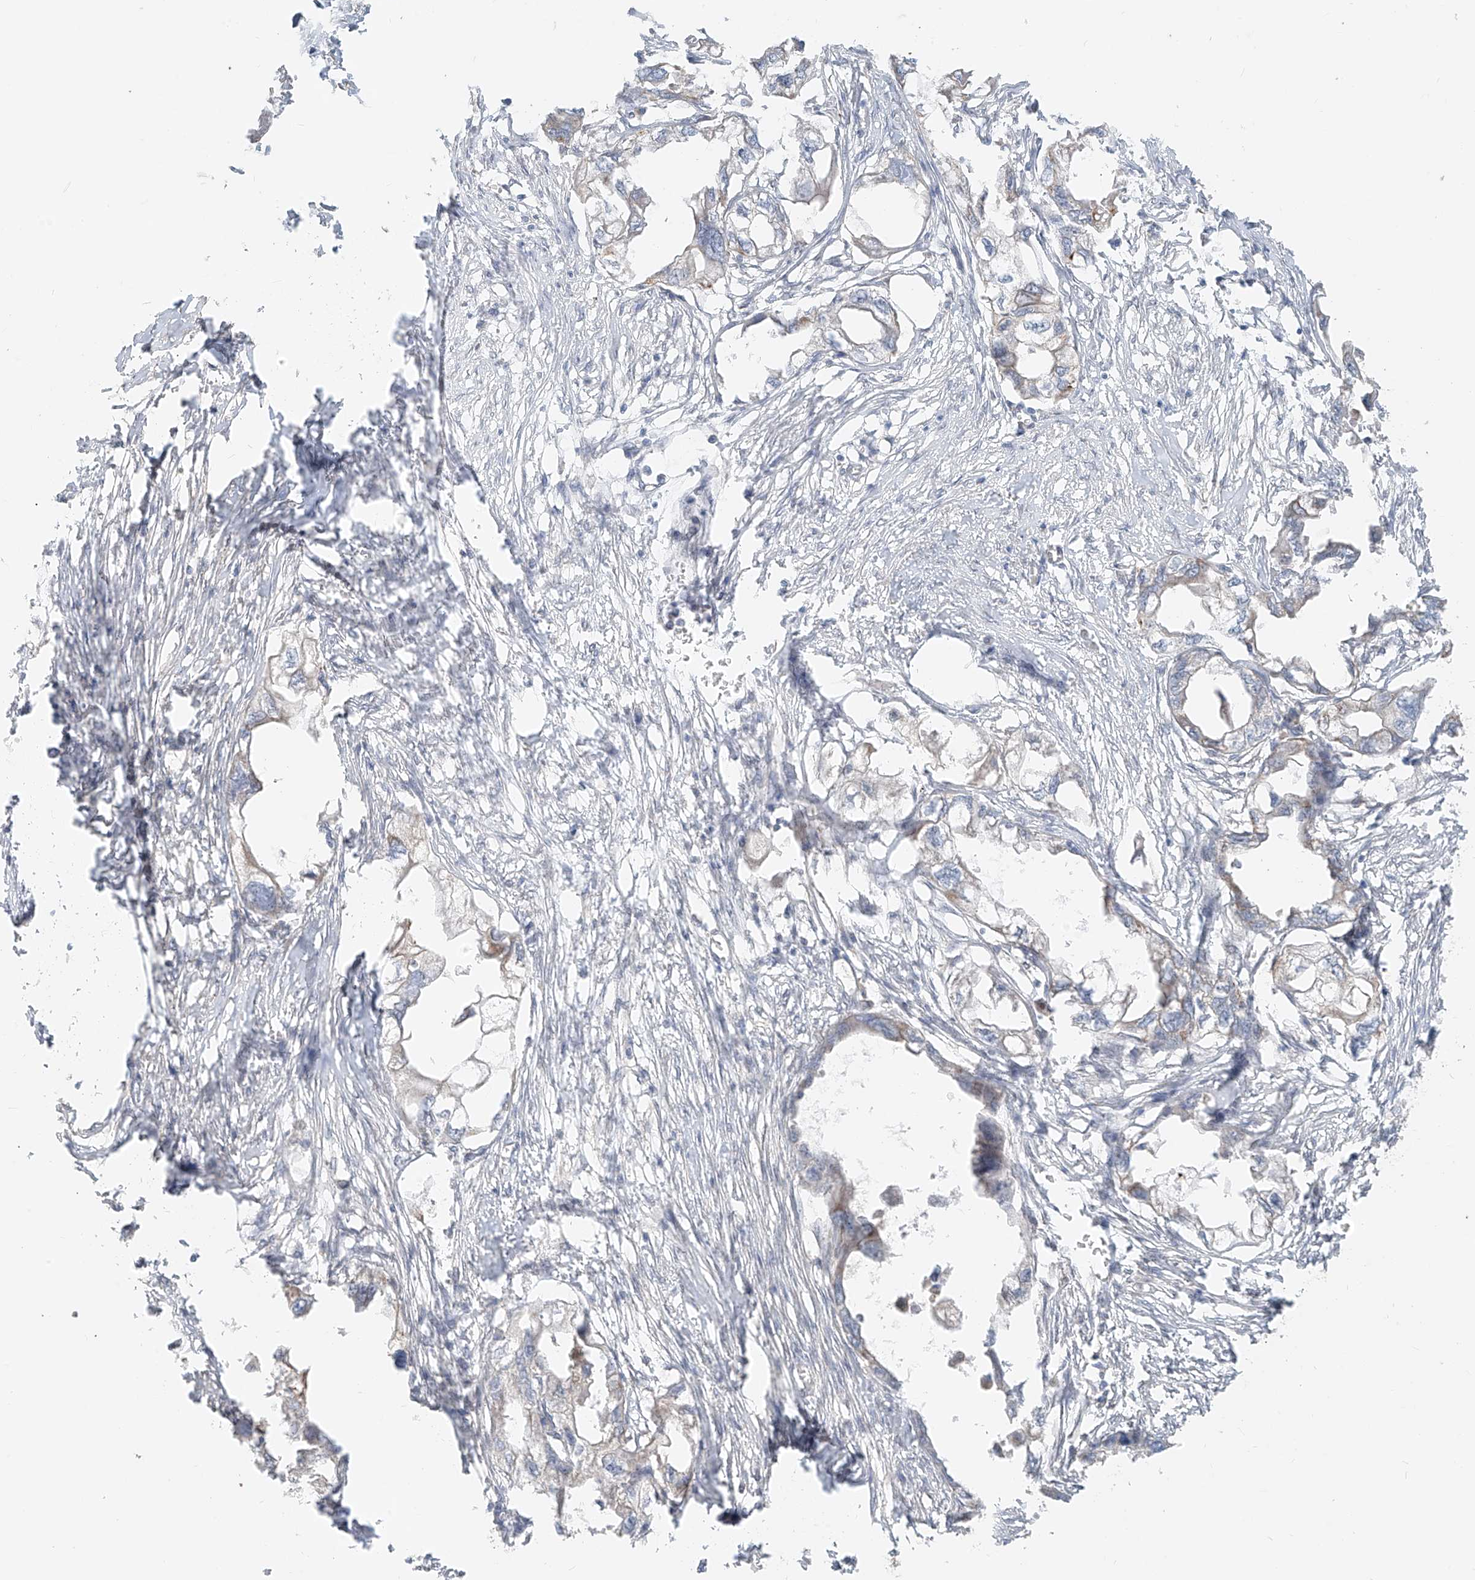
{"staining": {"intensity": "weak", "quantity": "<25%", "location": "cytoplasmic/membranous"}, "tissue": "endometrial cancer", "cell_type": "Tumor cells", "image_type": "cancer", "snomed": [{"axis": "morphology", "description": "Adenocarcinoma, NOS"}, {"axis": "morphology", "description": "Adenocarcinoma, metastatic, NOS"}, {"axis": "topography", "description": "Adipose tissue"}, {"axis": "topography", "description": "Endometrium"}], "caption": "Immunohistochemistry of endometrial adenocarcinoma shows no positivity in tumor cells. (Stains: DAB immunohistochemistry with hematoxylin counter stain, Microscopy: brightfield microscopy at high magnification).", "gene": "ABCD1", "patient": {"sex": "female", "age": 67}}